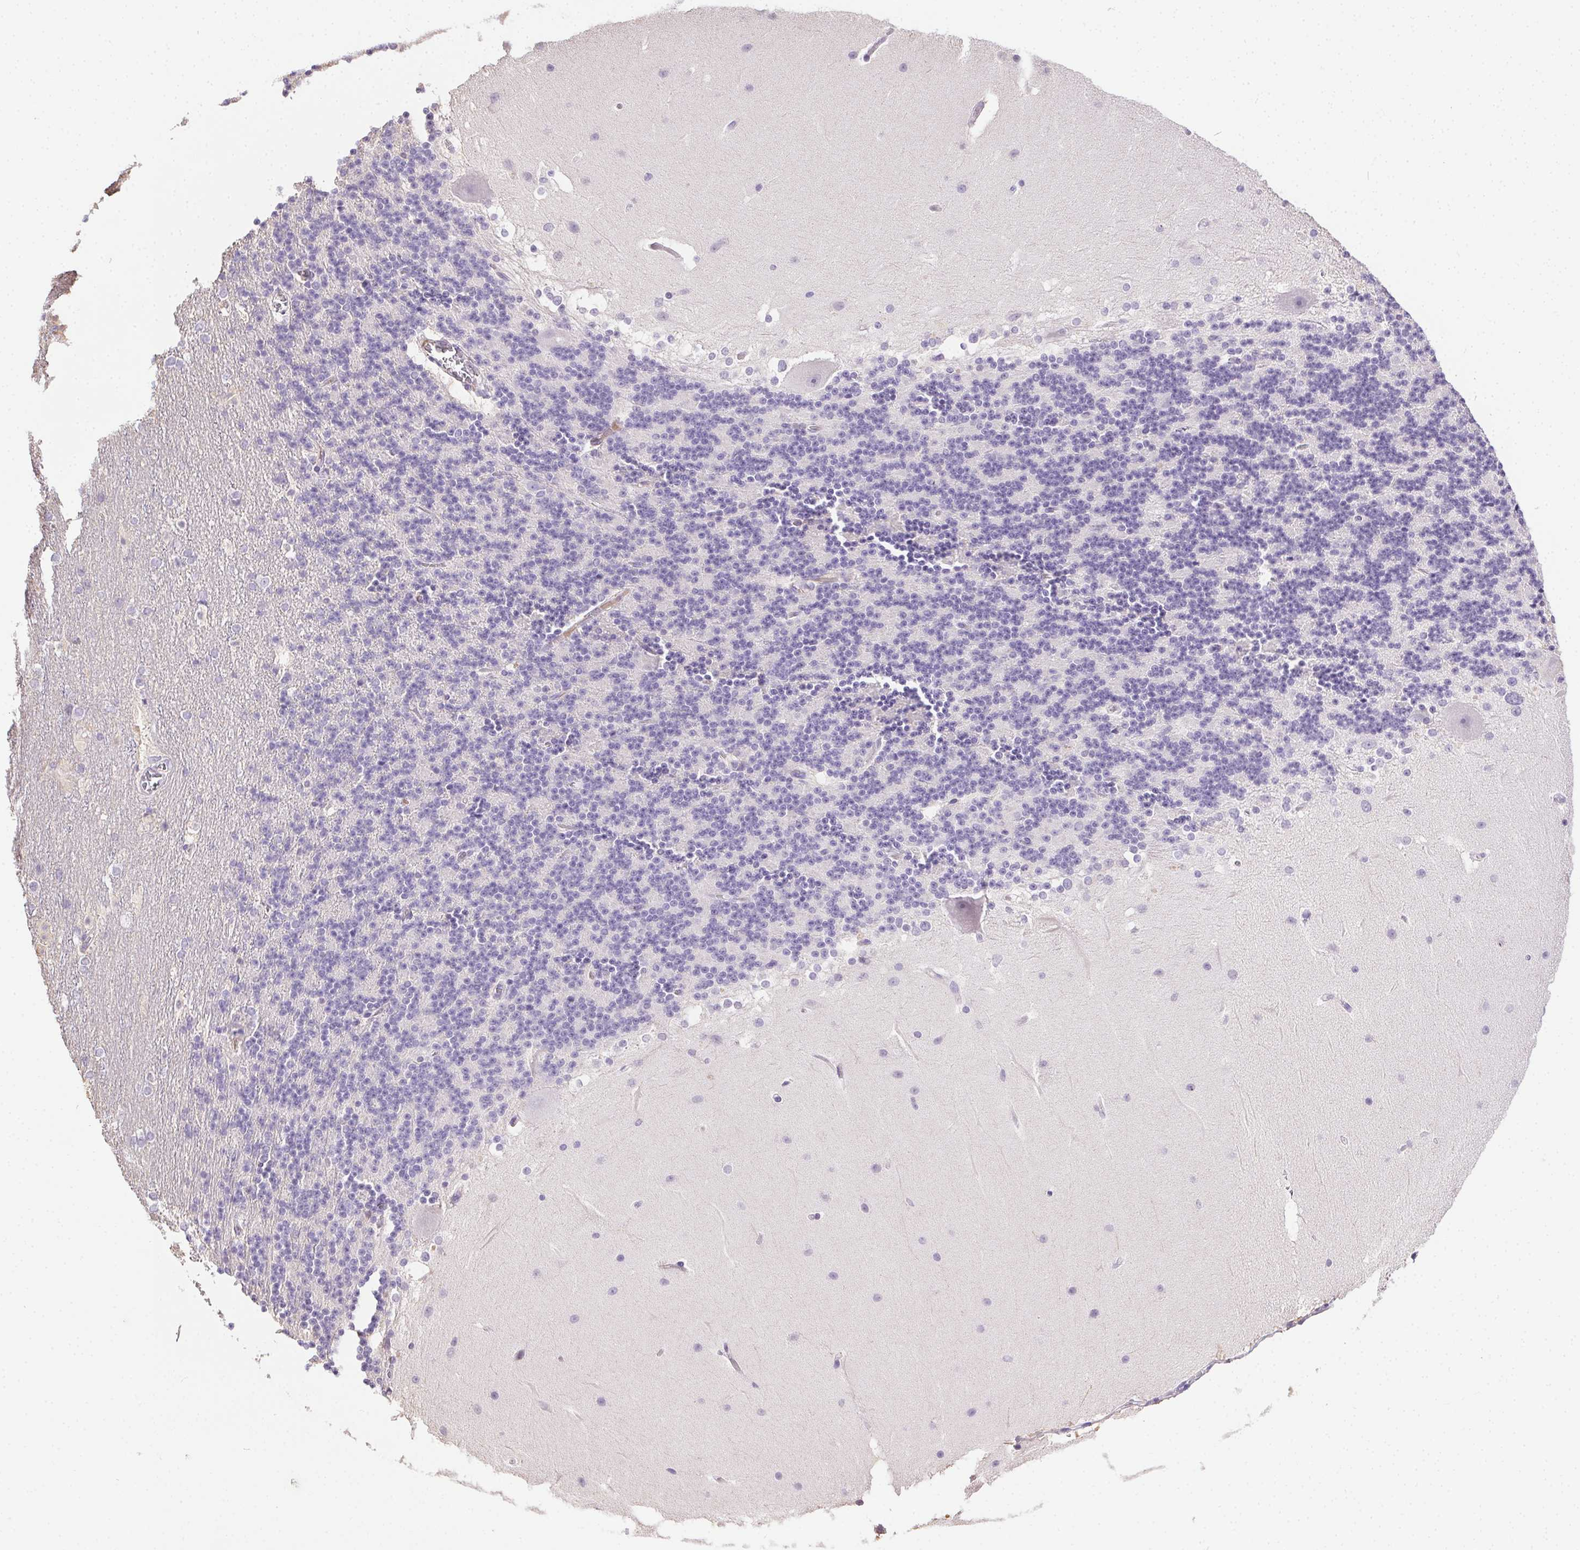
{"staining": {"intensity": "negative", "quantity": "none", "location": "none"}, "tissue": "cerebellum", "cell_type": "Cells in granular layer", "image_type": "normal", "snomed": [{"axis": "morphology", "description": "Normal tissue, NOS"}, {"axis": "topography", "description": "Cerebellum"}], "caption": "Protein analysis of unremarkable cerebellum shows no significant staining in cells in granular layer.", "gene": "SYCE2", "patient": {"sex": "female", "age": 19}}